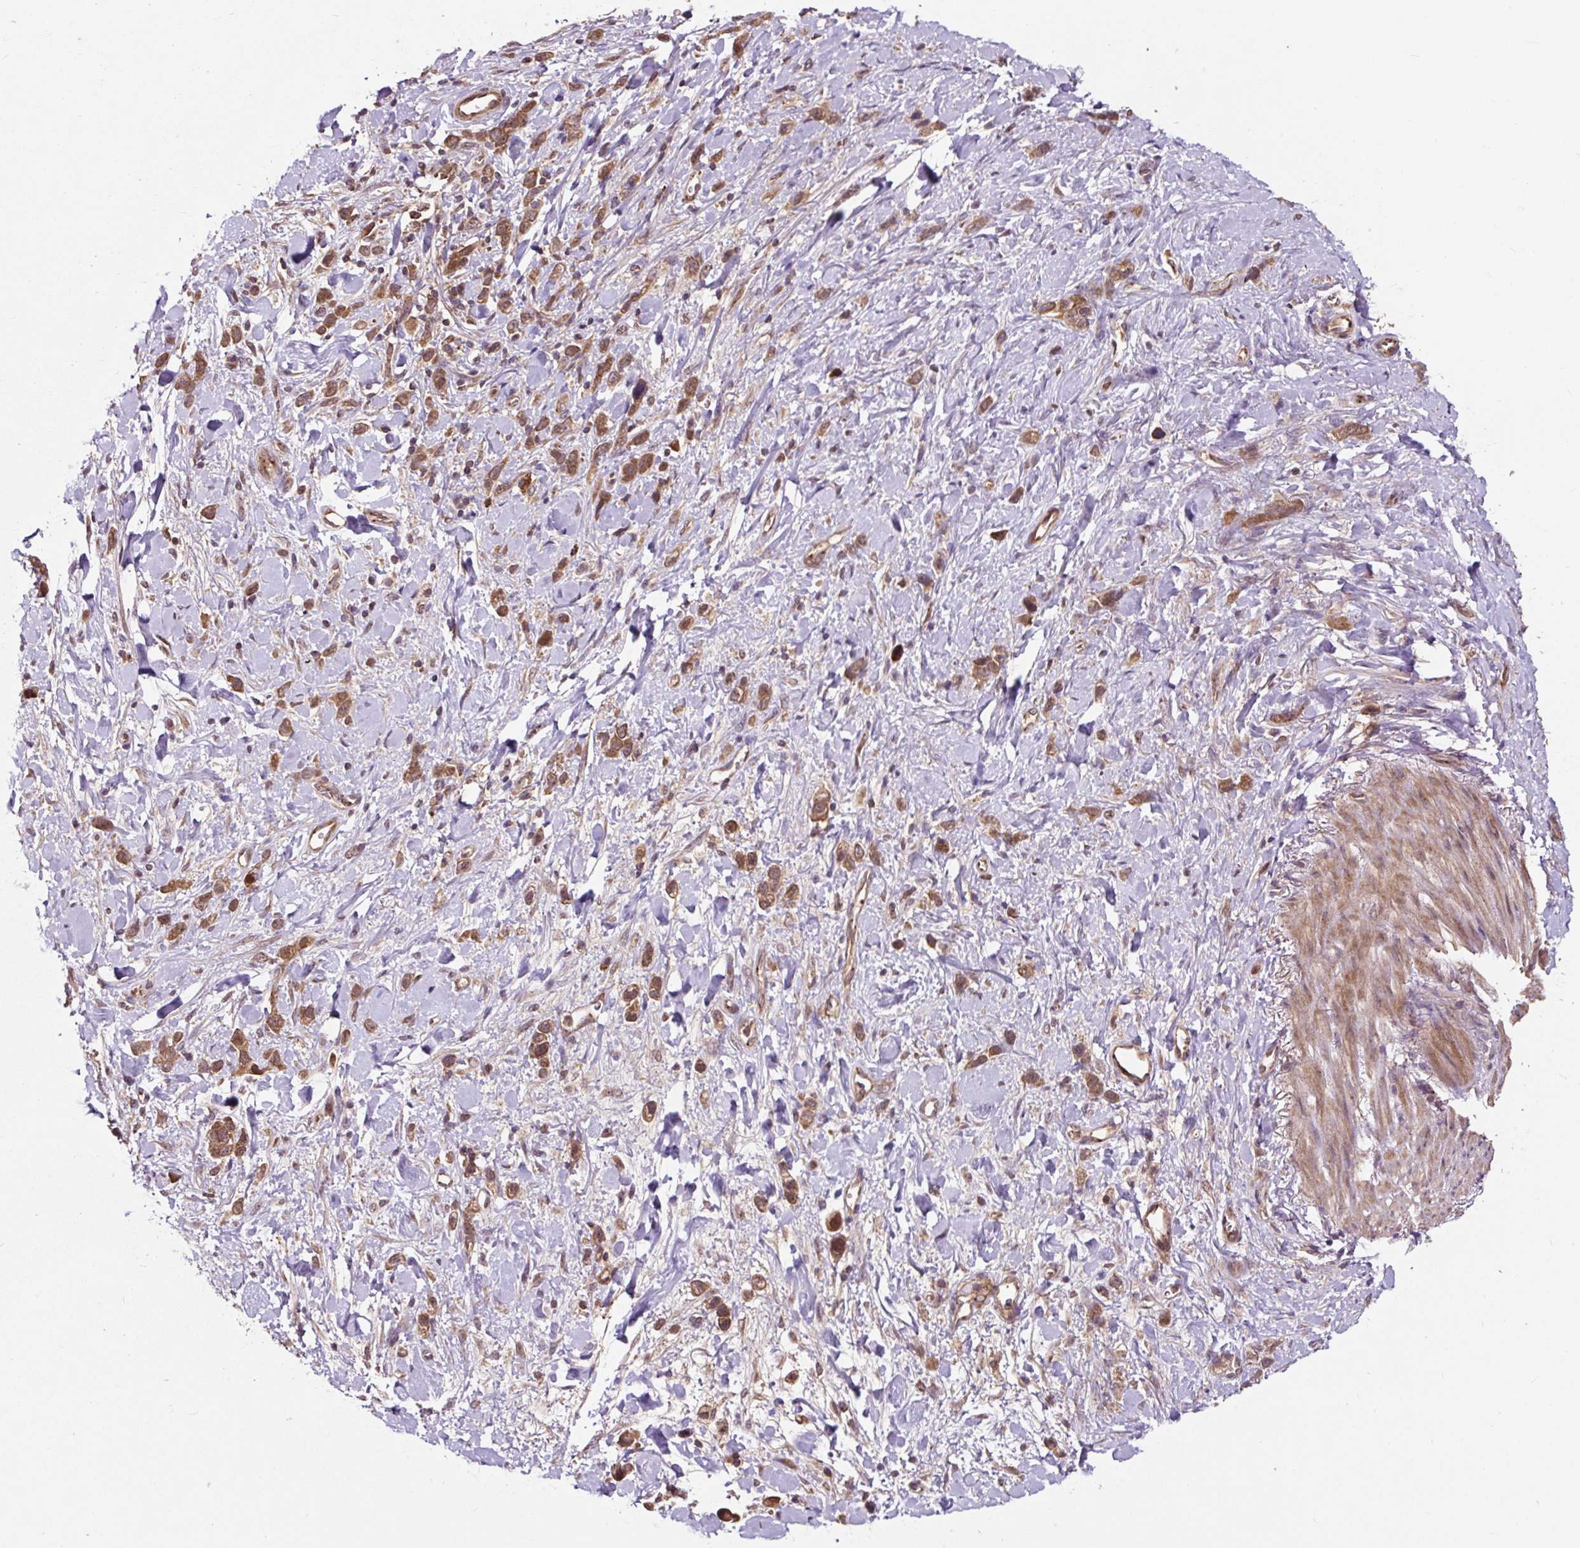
{"staining": {"intensity": "strong", "quantity": ">75%", "location": "cytoplasmic/membranous"}, "tissue": "stomach cancer", "cell_type": "Tumor cells", "image_type": "cancer", "snomed": [{"axis": "morphology", "description": "Adenocarcinoma, NOS"}, {"axis": "topography", "description": "Stomach"}], "caption": "Immunohistochemistry photomicrograph of human stomach adenocarcinoma stained for a protein (brown), which demonstrates high levels of strong cytoplasmic/membranous staining in about >75% of tumor cells.", "gene": "MMS19", "patient": {"sex": "female", "age": 65}}